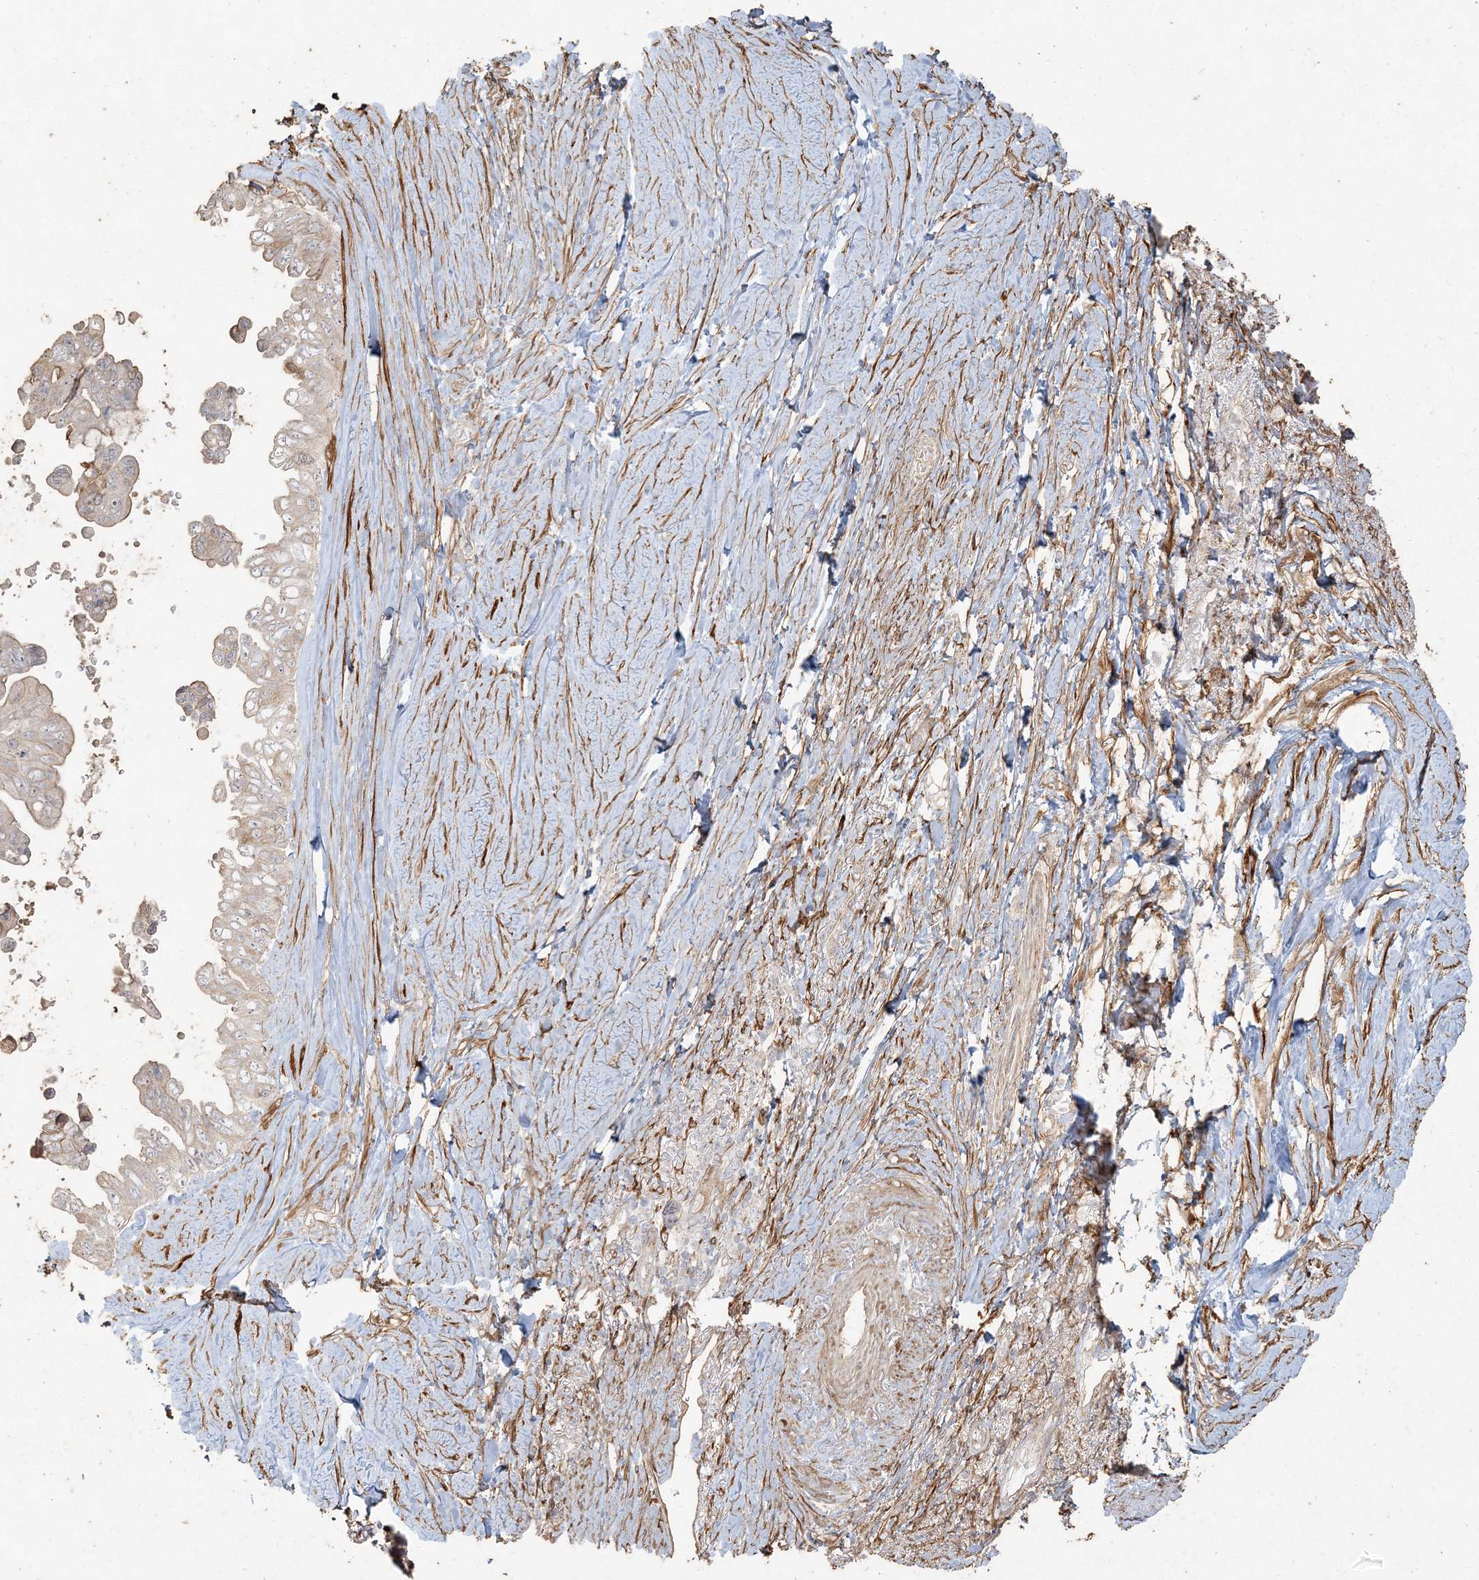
{"staining": {"intensity": "negative", "quantity": "none", "location": "none"}, "tissue": "pancreatic cancer", "cell_type": "Tumor cells", "image_type": "cancer", "snomed": [{"axis": "morphology", "description": "Adenocarcinoma, NOS"}, {"axis": "topography", "description": "Pancreas"}], "caption": "Pancreatic cancer (adenocarcinoma) stained for a protein using immunohistochemistry exhibits no positivity tumor cells.", "gene": "RNF145", "patient": {"sex": "female", "age": 72}}